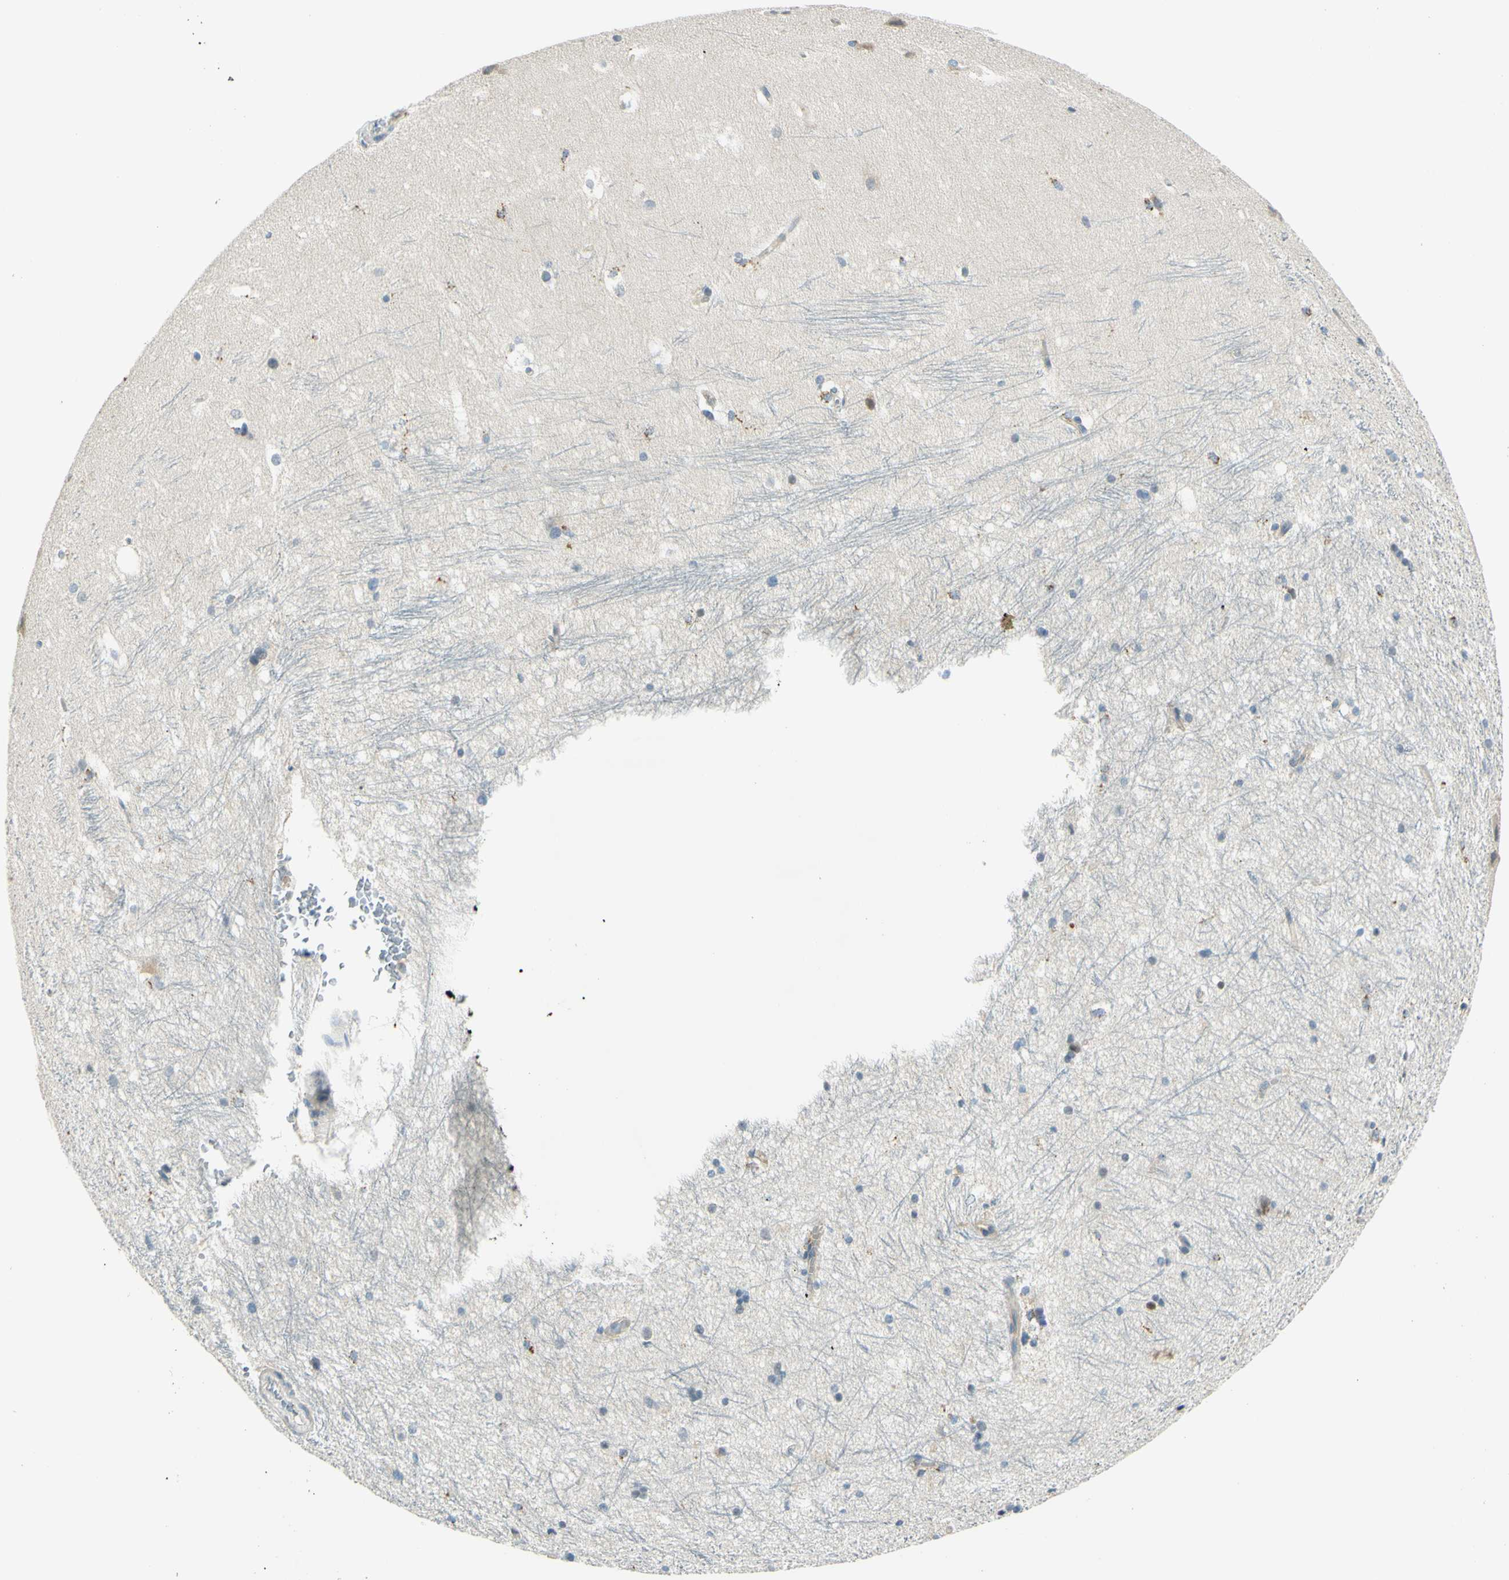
{"staining": {"intensity": "weak", "quantity": "<25%", "location": "cytoplasmic/membranous"}, "tissue": "hippocampus", "cell_type": "Glial cells", "image_type": "normal", "snomed": [{"axis": "morphology", "description": "Normal tissue, NOS"}, {"axis": "topography", "description": "Hippocampus"}], "caption": "DAB immunohistochemical staining of benign human hippocampus exhibits no significant positivity in glial cells.", "gene": "LAMA3", "patient": {"sex": "female", "age": 19}}